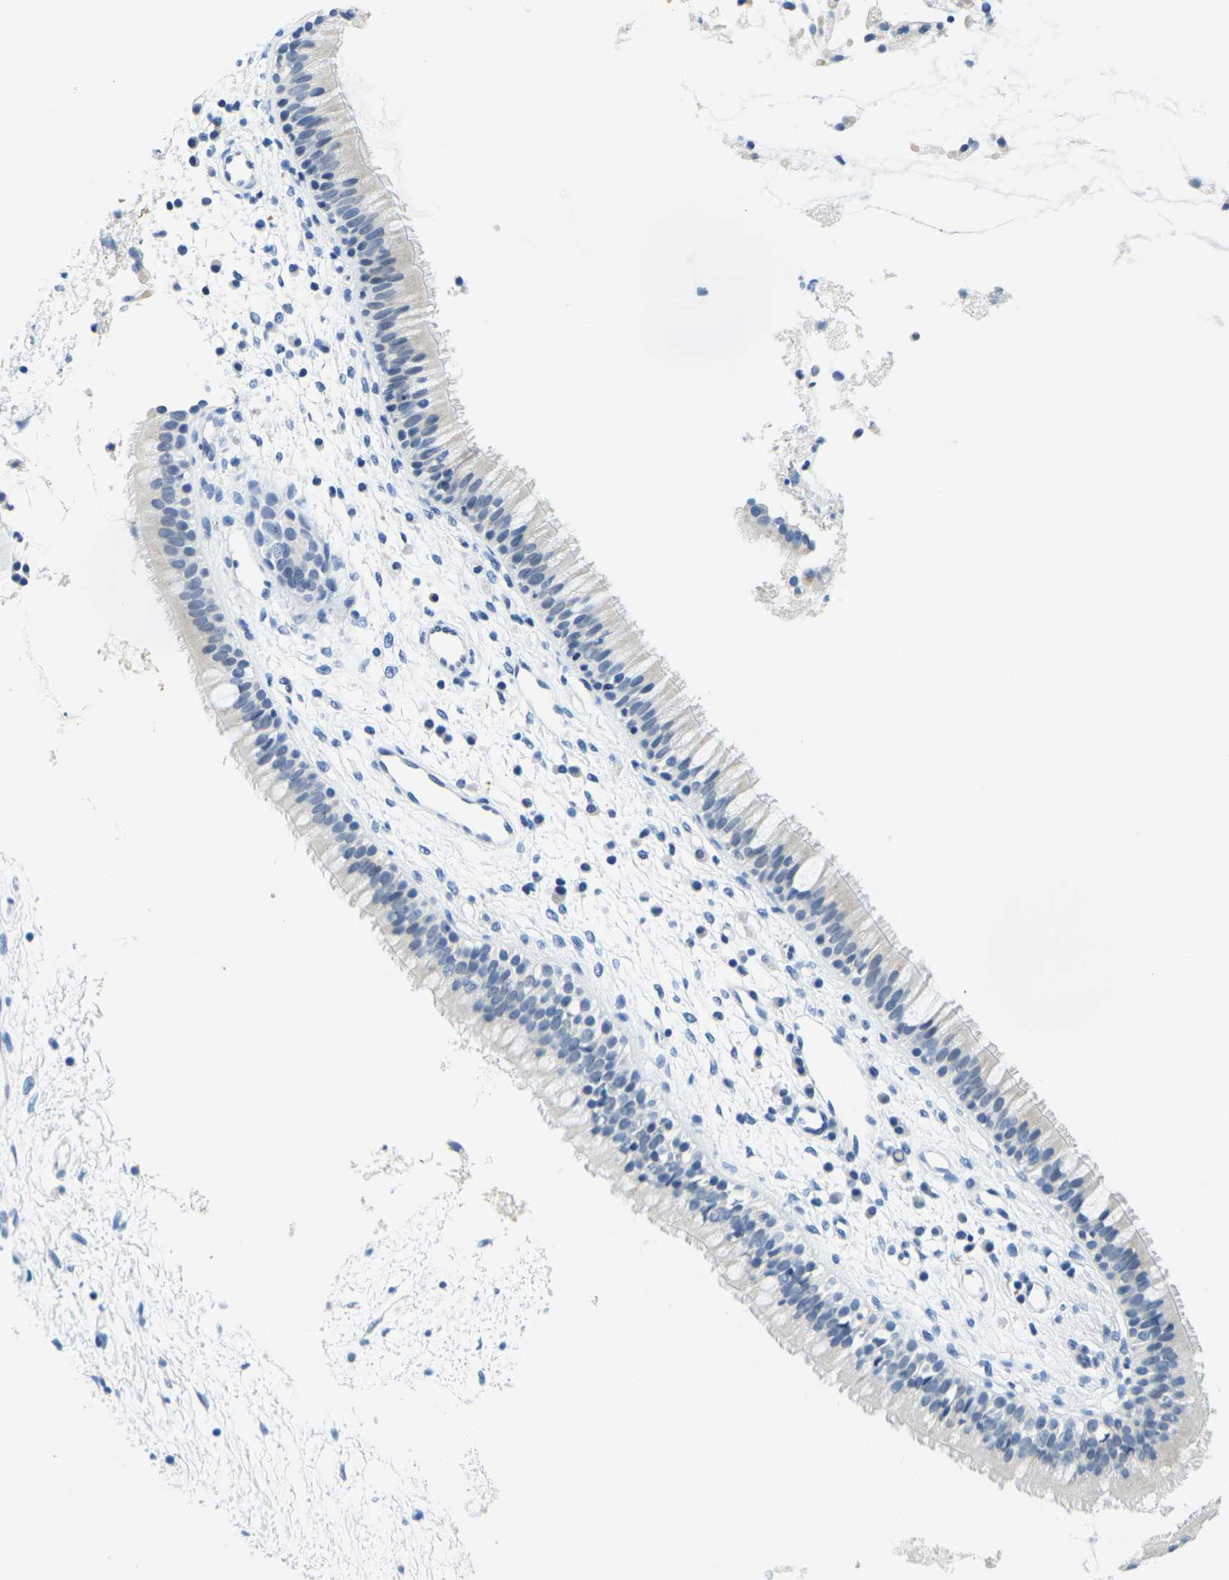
{"staining": {"intensity": "negative", "quantity": "none", "location": "none"}, "tissue": "nasopharynx", "cell_type": "Respiratory epithelial cells", "image_type": "normal", "snomed": [{"axis": "morphology", "description": "Normal tissue, NOS"}, {"axis": "topography", "description": "Nasopharynx"}], "caption": "Respiratory epithelial cells are negative for protein expression in unremarkable human nasopharynx. (IHC, brightfield microscopy, high magnification).", "gene": "GPR15", "patient": {"sex": "male", "age": 21}}